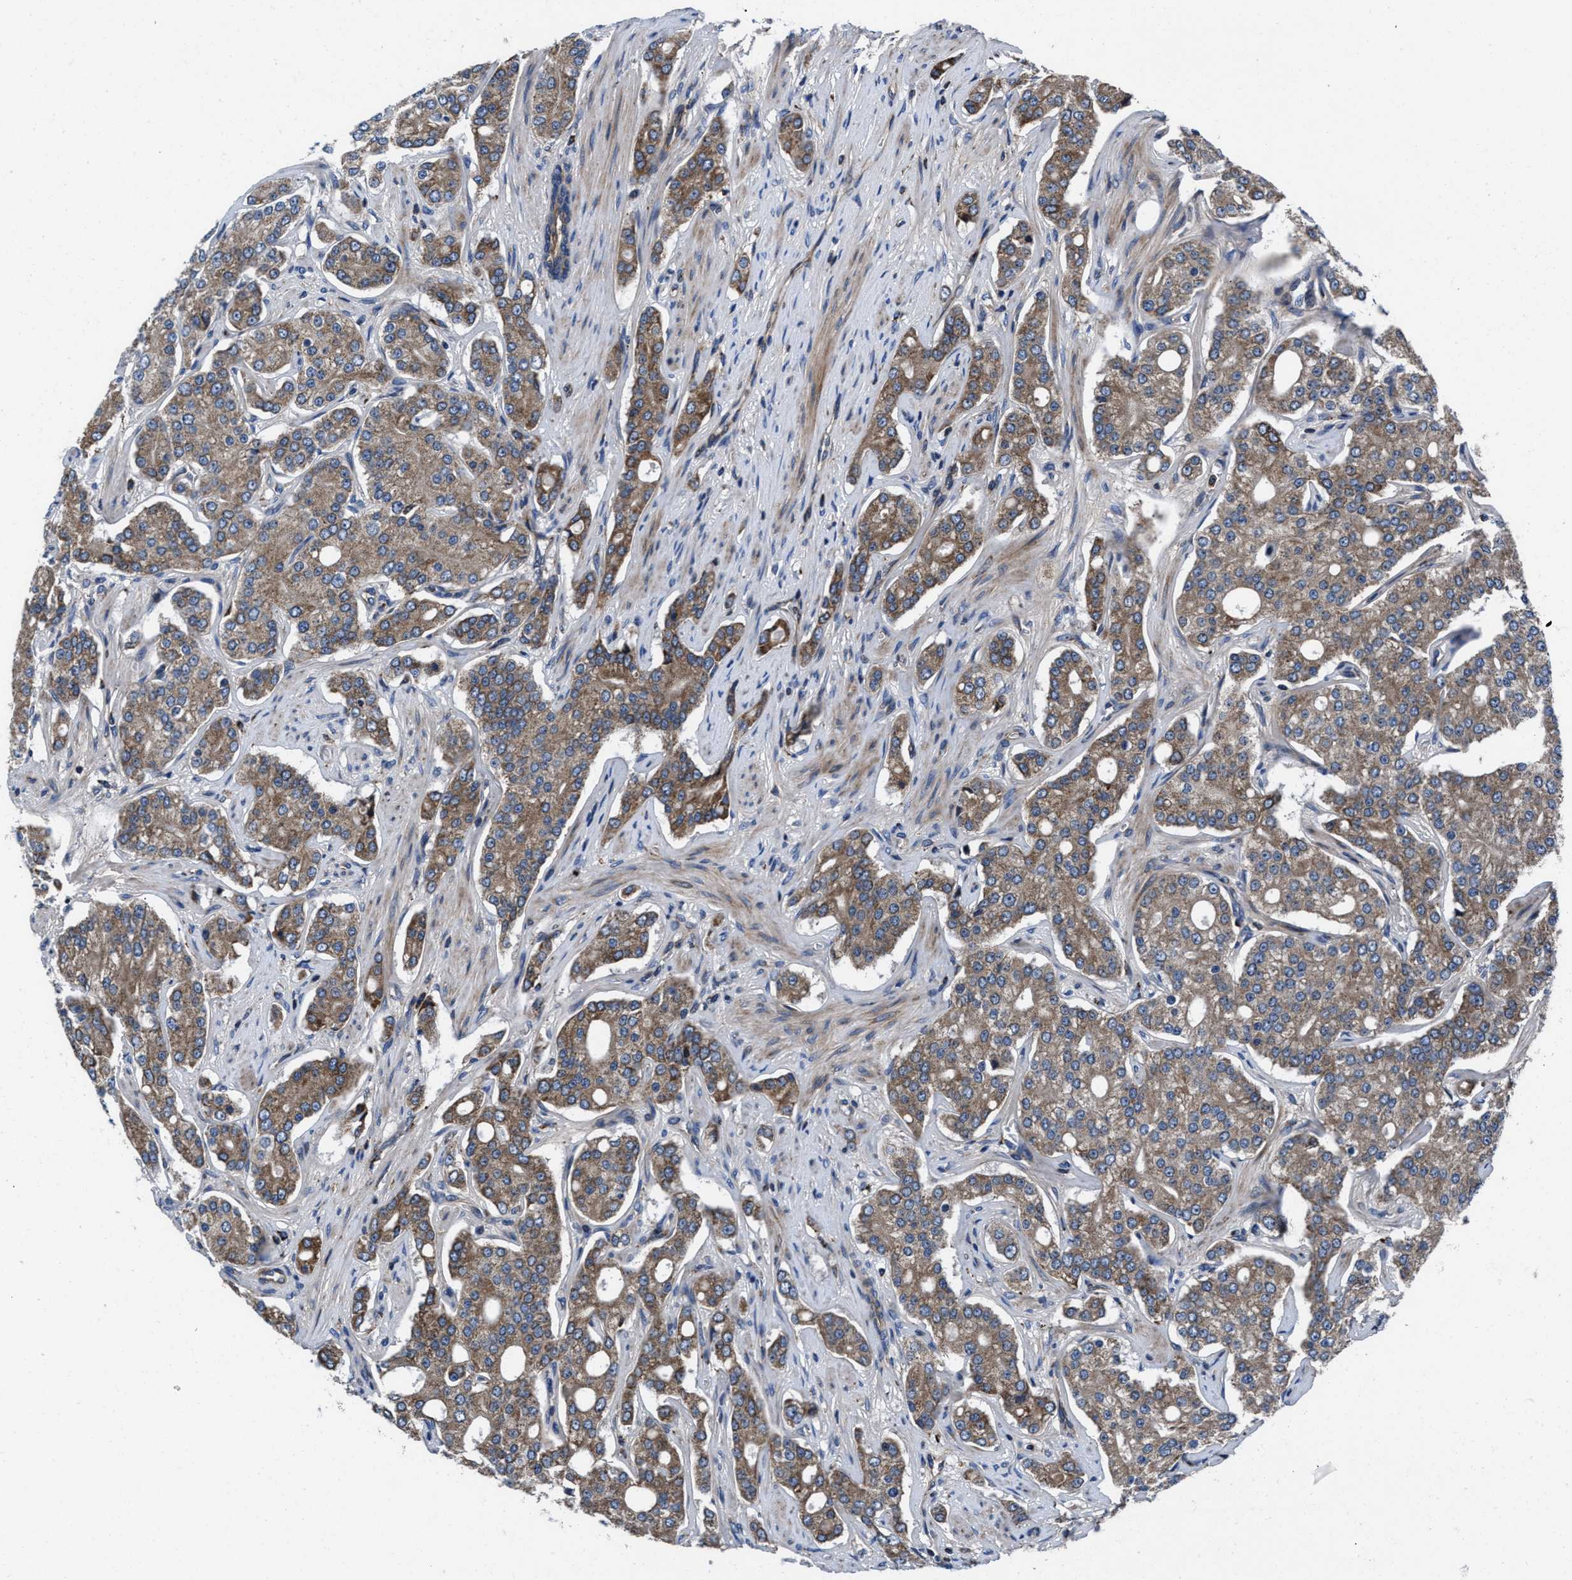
{"staining": {"intensity": "moderate", "quantity": ">75%", "location": "cytoplasmic/membranous"}, "tissue": "prostate cancer", "cell_type": "Tumor cells", "image_type": "cancer", "snomed": [{"axis": "morphology", "description": "Adenocarcinoma, High grade"}, {"axis": "topography", "description": "Prostate"}], "caption": "Tumor cells show medium levels of moderate cytoplasmic/membranous staining in approximately >75% of cells in prostate cancer. (Stains: DAB in brown, nuclei in blue, Microscopy: brightfield microscopy at high magnification).", "gene": "PRR15L", "patient": {"sex": "male", "age": 71}}